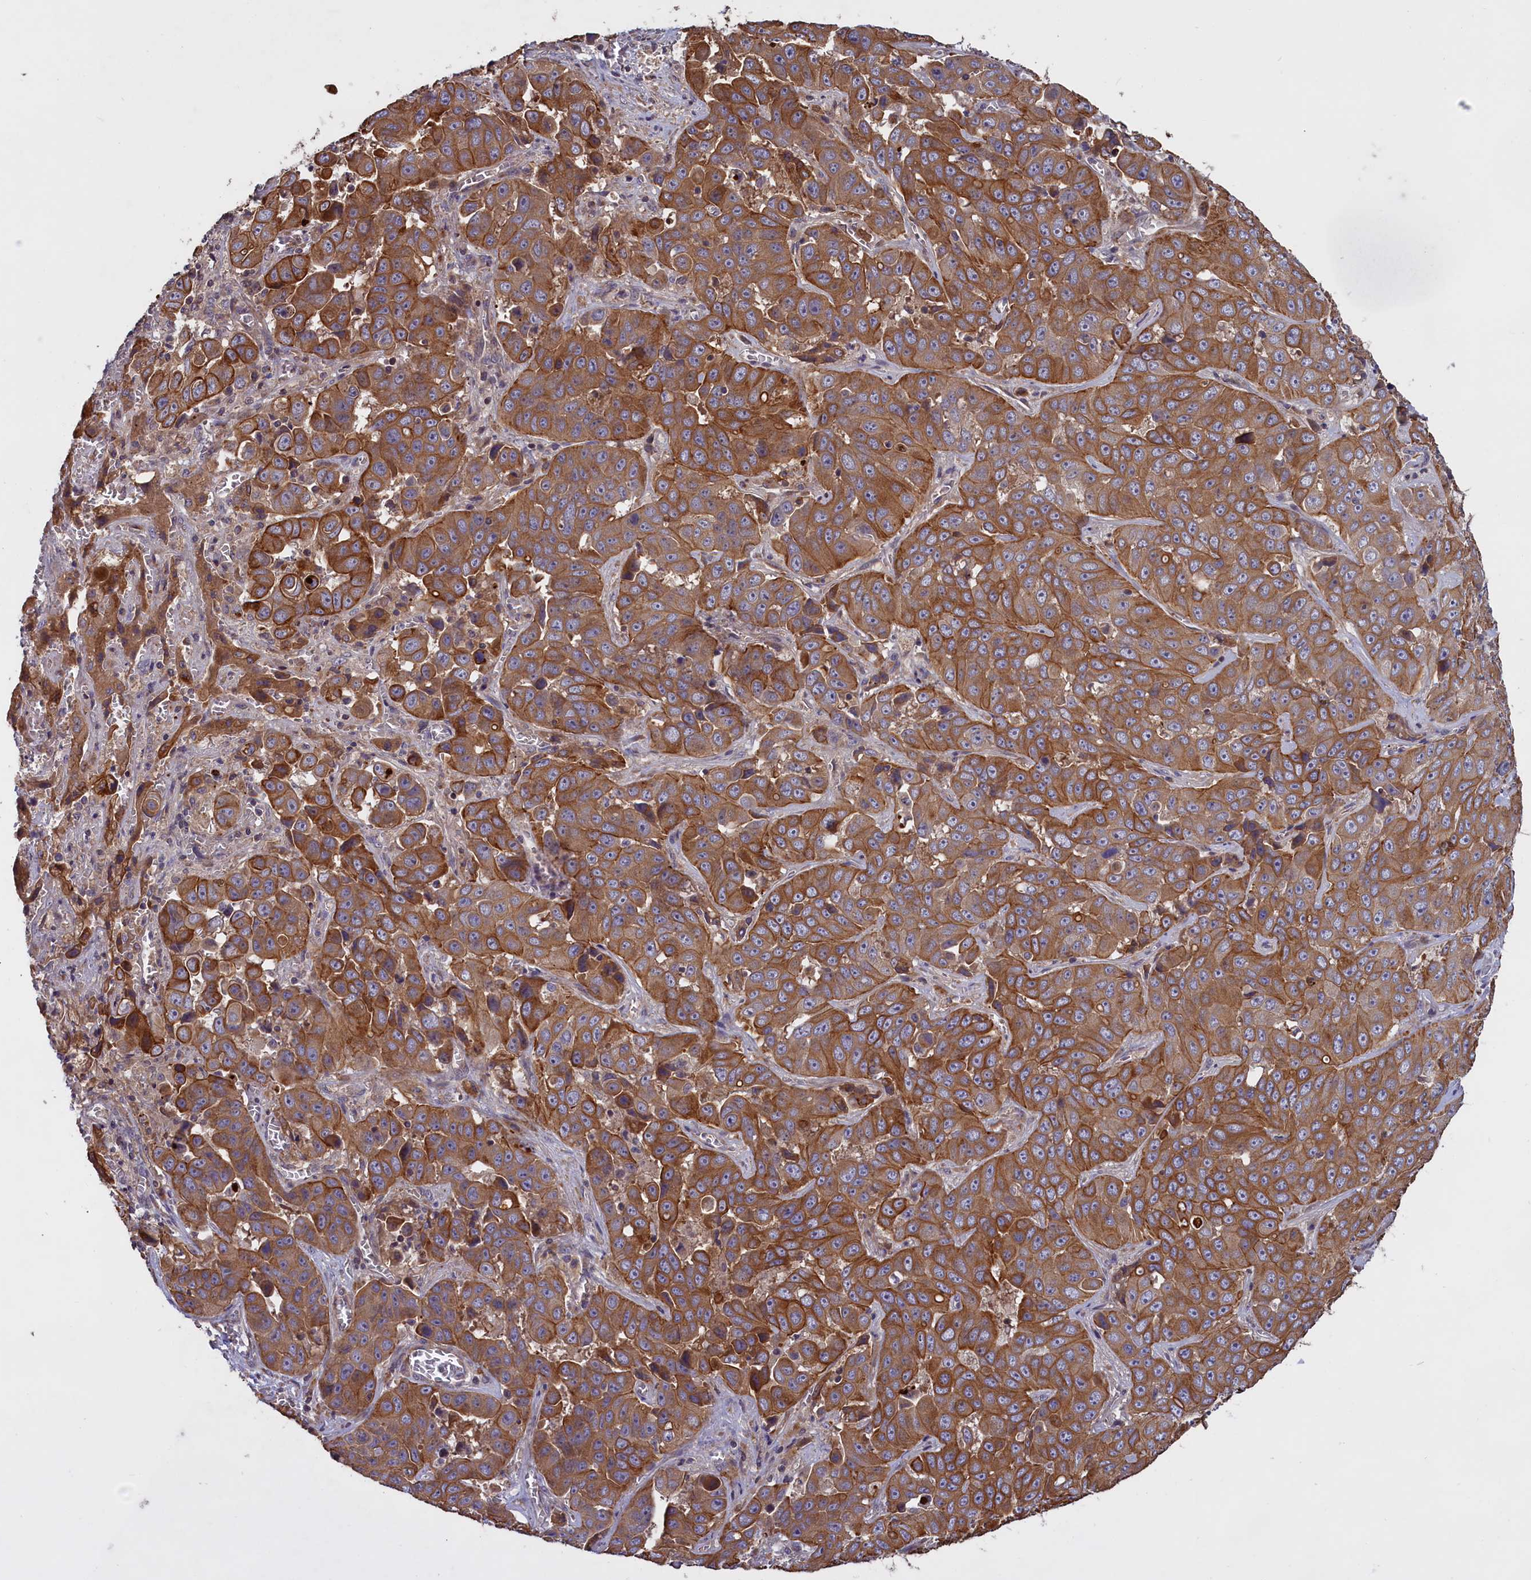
{"staining": {"intensity": "moderate", "quantity": ">75%", "location": "cytoplasmic/membranous"}, "tissue": "liver cancer", "cell_type": "Tumor cells", "image_type": "cancer", "snomed": [{"axis": "morphology", "description": "Cholangiocarcinoma"}, {"axis": "topography", "description": "Liver"}], "caption": "Brown immunohistochemical staining in human liver cancer displays moderate cytoplasmic/membranous staining in approximately >75% of tumor cells.", "gene": "DENND1B", "patient": {"sex": "female", "age": 52}}